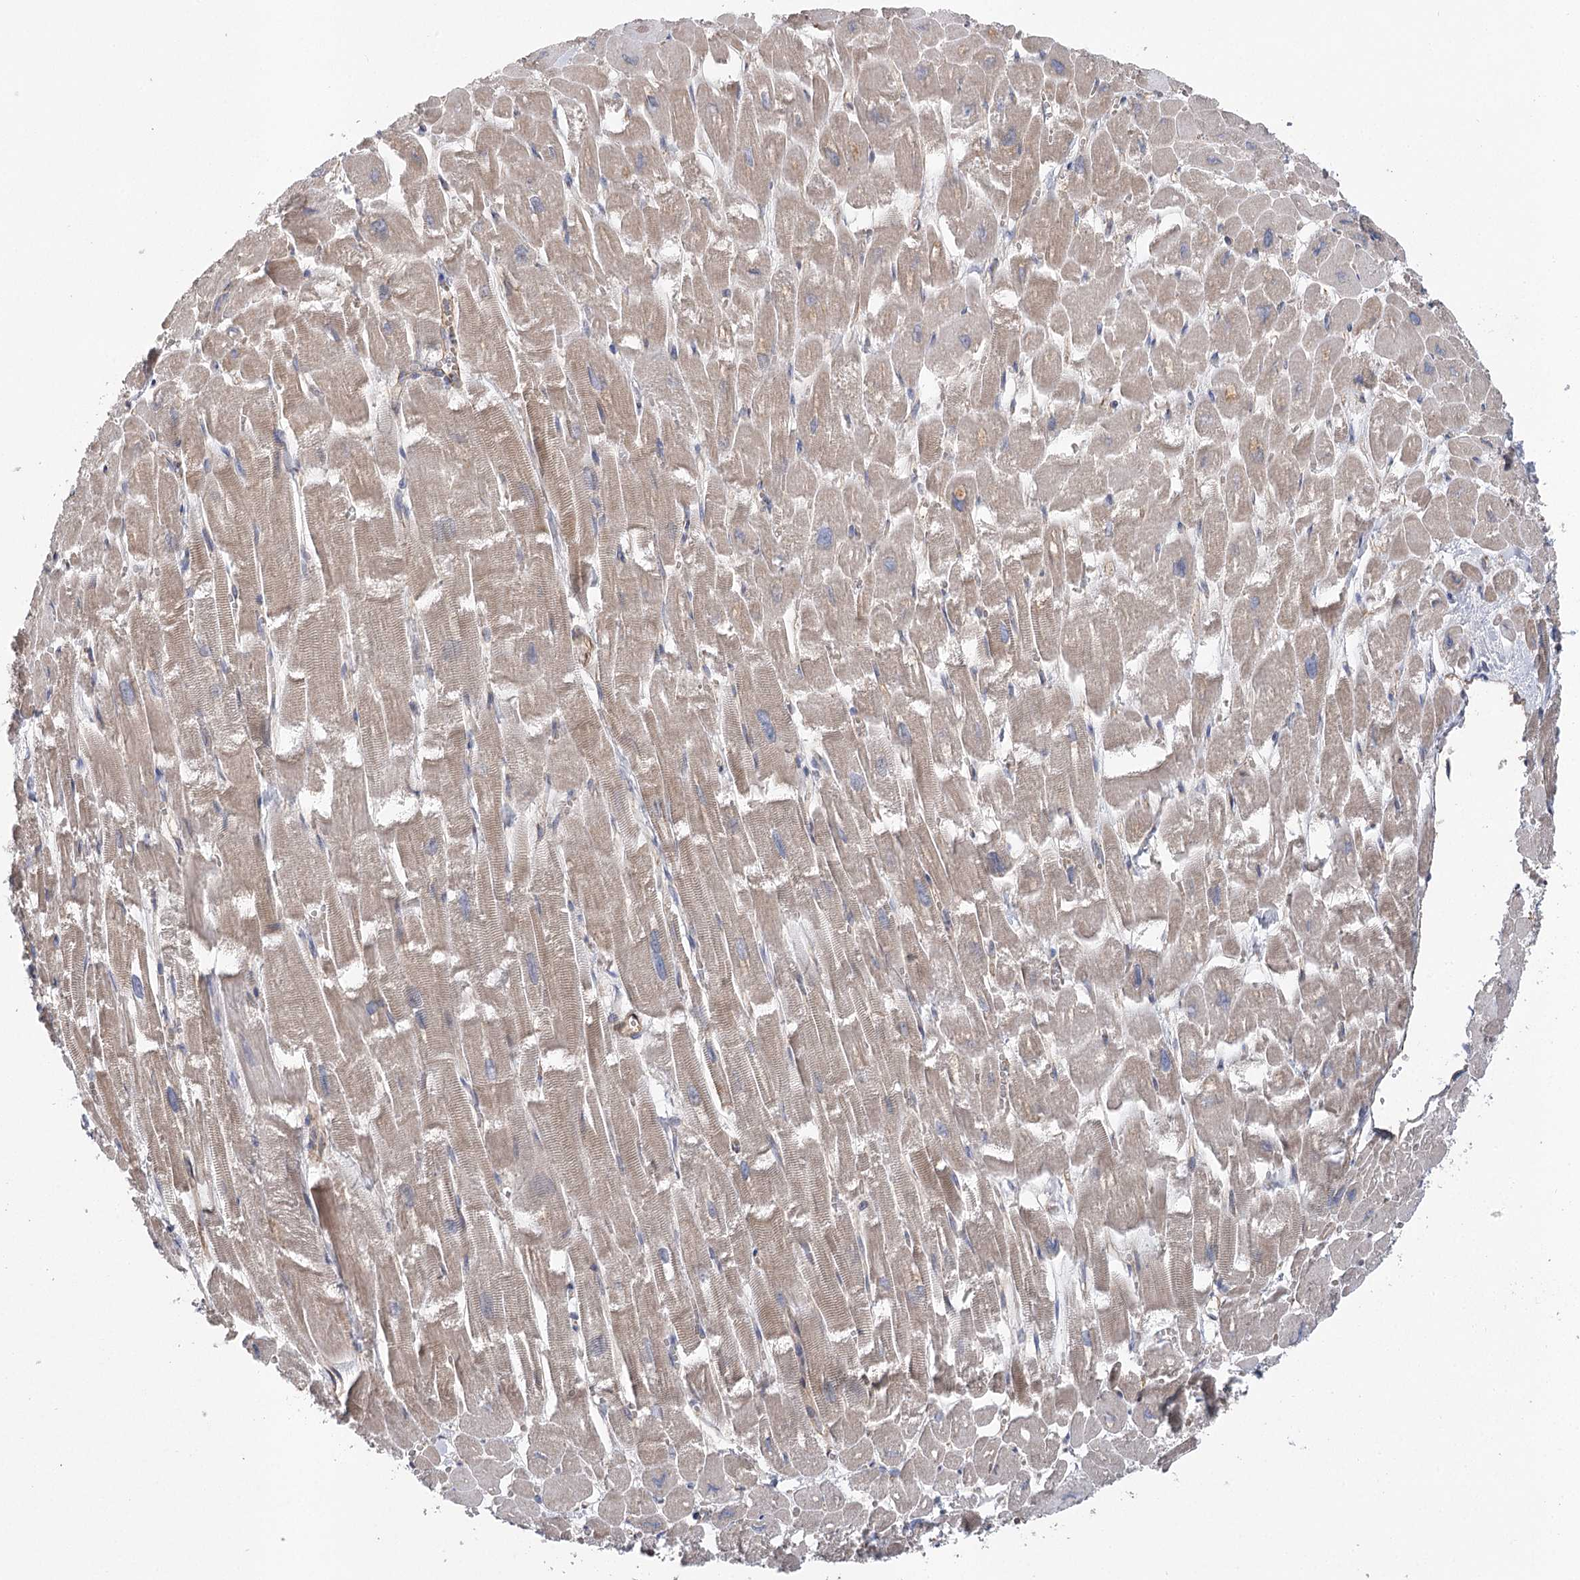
{"staining": {"intensity": "weak", "quantity": "25%-75%", "location": "cytoplasmic/membranous"}, "tissue": "heart muscle", "cell_type": "Cardiomyocytes", "image_type": "normal", "snomed": [{"axis": "morphology", "description": "Normal tissue, NOS"}, {"axis": "topography", "description": "Heart"}], "caption": "Normal heart muscle reveals weak cytoplasmic/membranous staining in approximately 25%-75% of cardiomyocytes.", "gene": "RWDD4", "patient": {"sex": "male", "age": 54}}